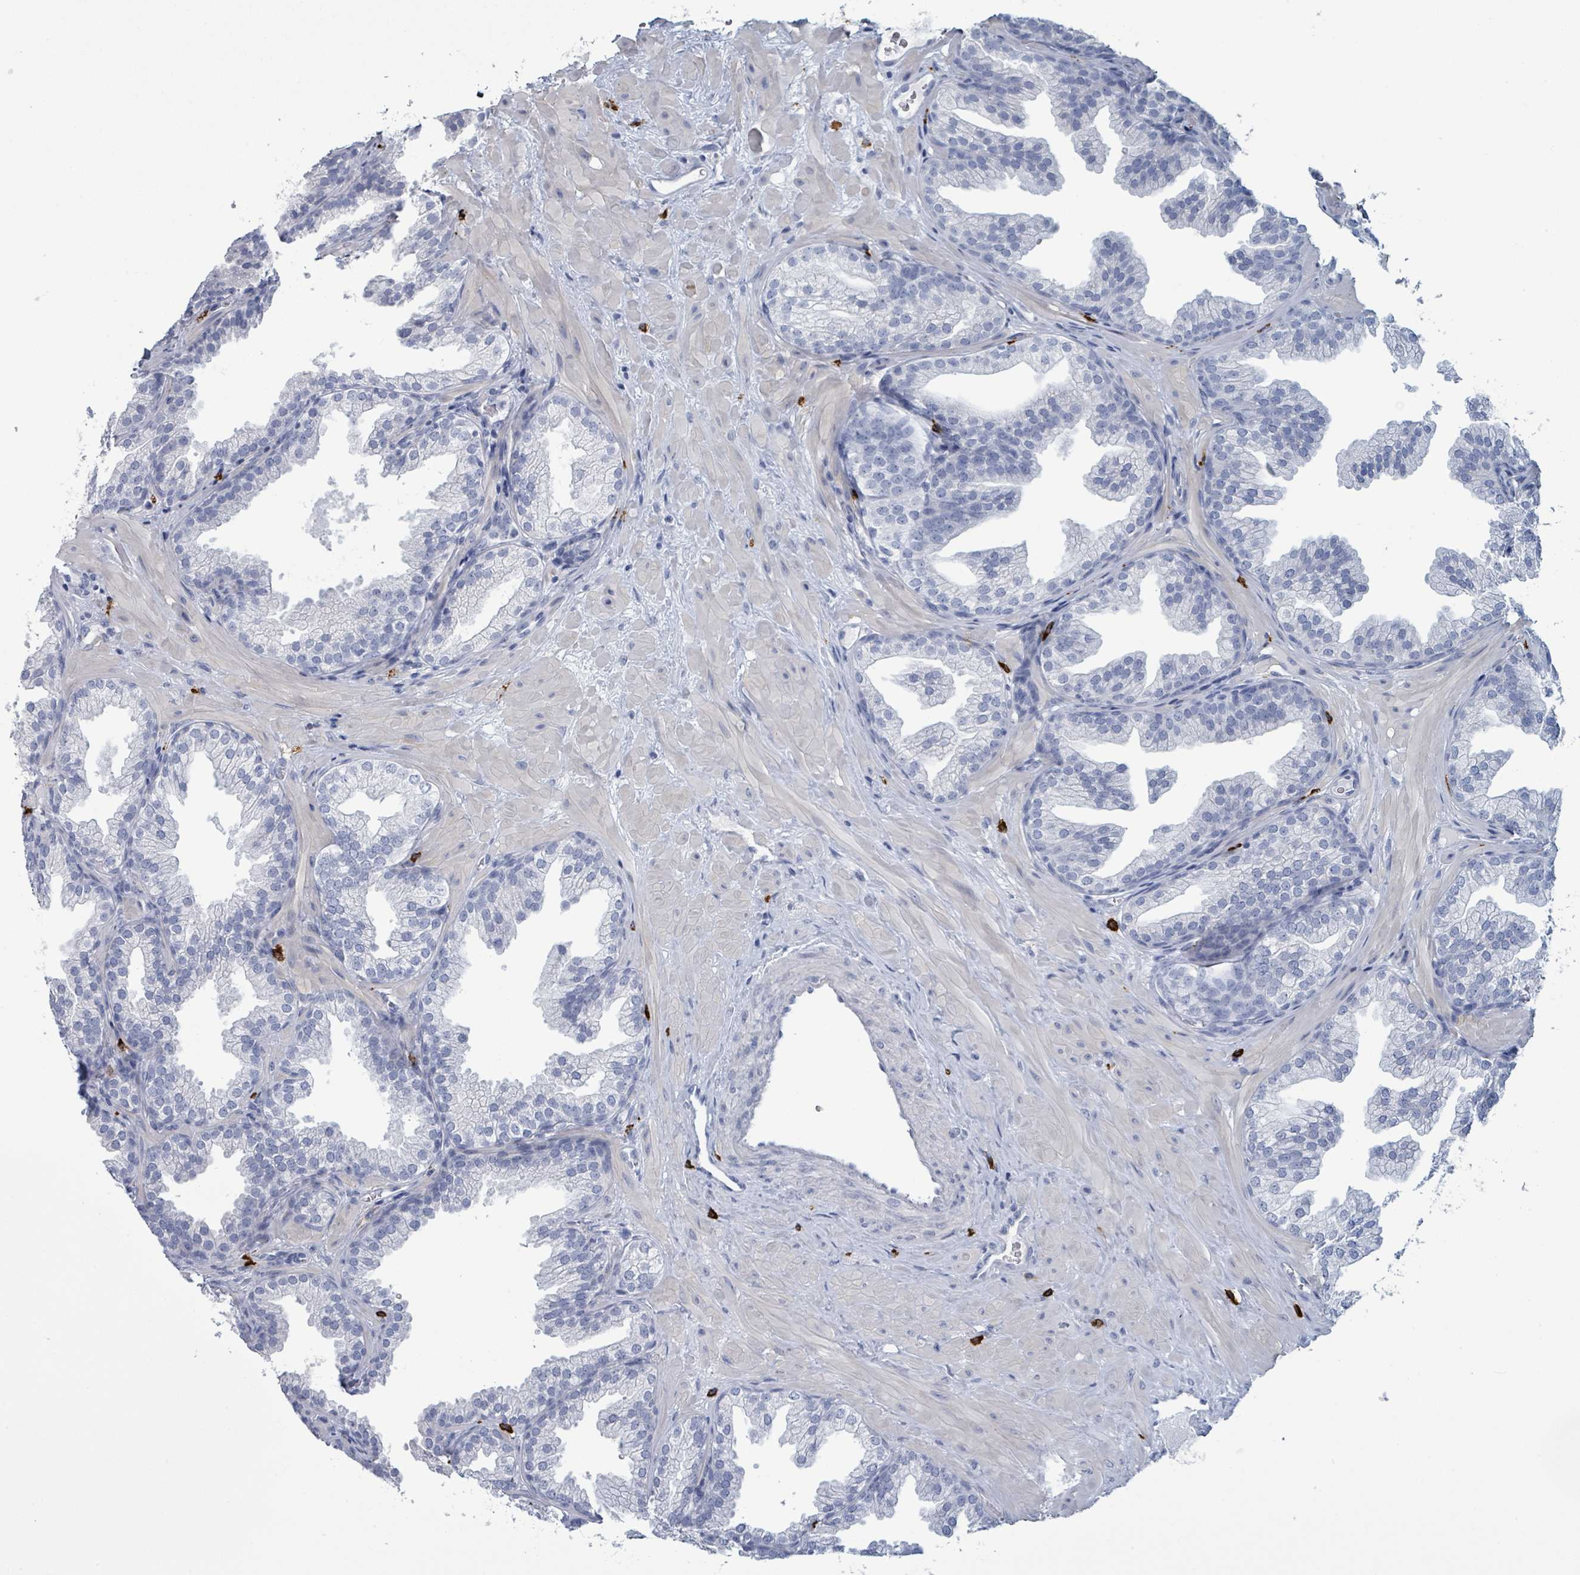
{"staining": {"intensity": "negative", "quantity": "none", "location": "none"}, "tissue": "prostate", "cell_type": "Glandular cells", "image_type": "normal", "snomed": [{"axis": "morphology", "description": "Normal tissue, NOS"}, {"axis": "topography", "description": "Prostate"}], "caption": "A high-resolution image shows IHC staining of normal prostate, which shows no significant staining in glandular cells.", "gene": "VPS13D", "patient": {"sex": "male", "age": 37}}